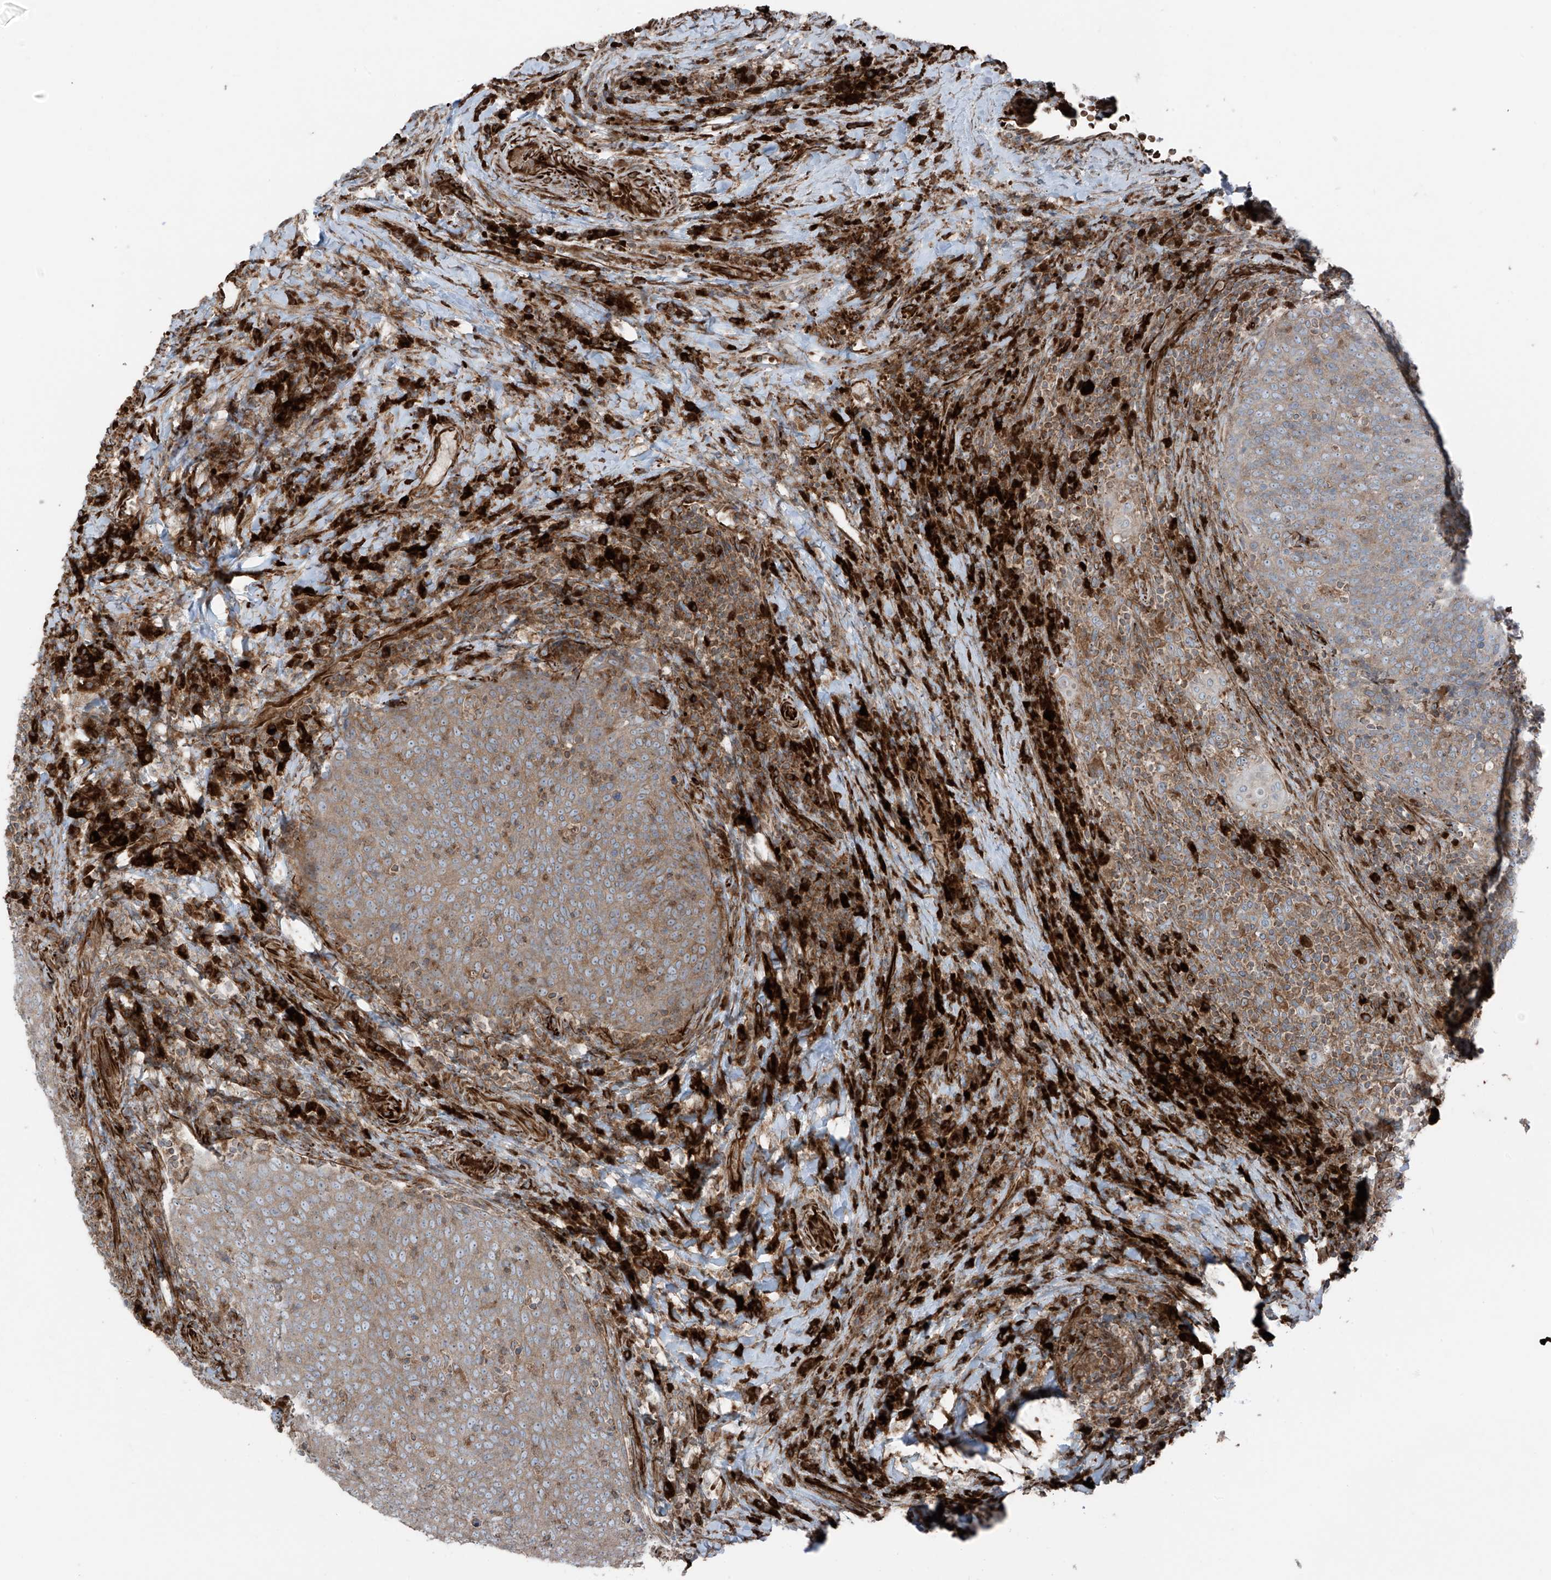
{"staining": {"intensity": "weak", "quantity": "25%-75%", "location": "cytoplasmic/membranous"}, "tissue": "head and neck cancer", "cell_type": "Tumor cells", "image_type": "cancer", "snomed": [{"axis": "morphology", "description": "Squamous cell carcinoma, NOS"}, {"axis": "morphology", "description": "Squamous cell carcinoma, metastatic, NOS"}, {"axis": "topography", "description": "Lymph node"}, {"axis": "topography", "description": "Head-Neck"}], "caption": "A photomicrograph showing weak cytoplasmic/membranous positivity in about 25%-75% of tumor cells in squamous cell carcinoma (head and neck), as visualized by brown immunohistochemical staining.", "gene": "ERLEC1", "patient": {"sex": "male", "age": 62}}